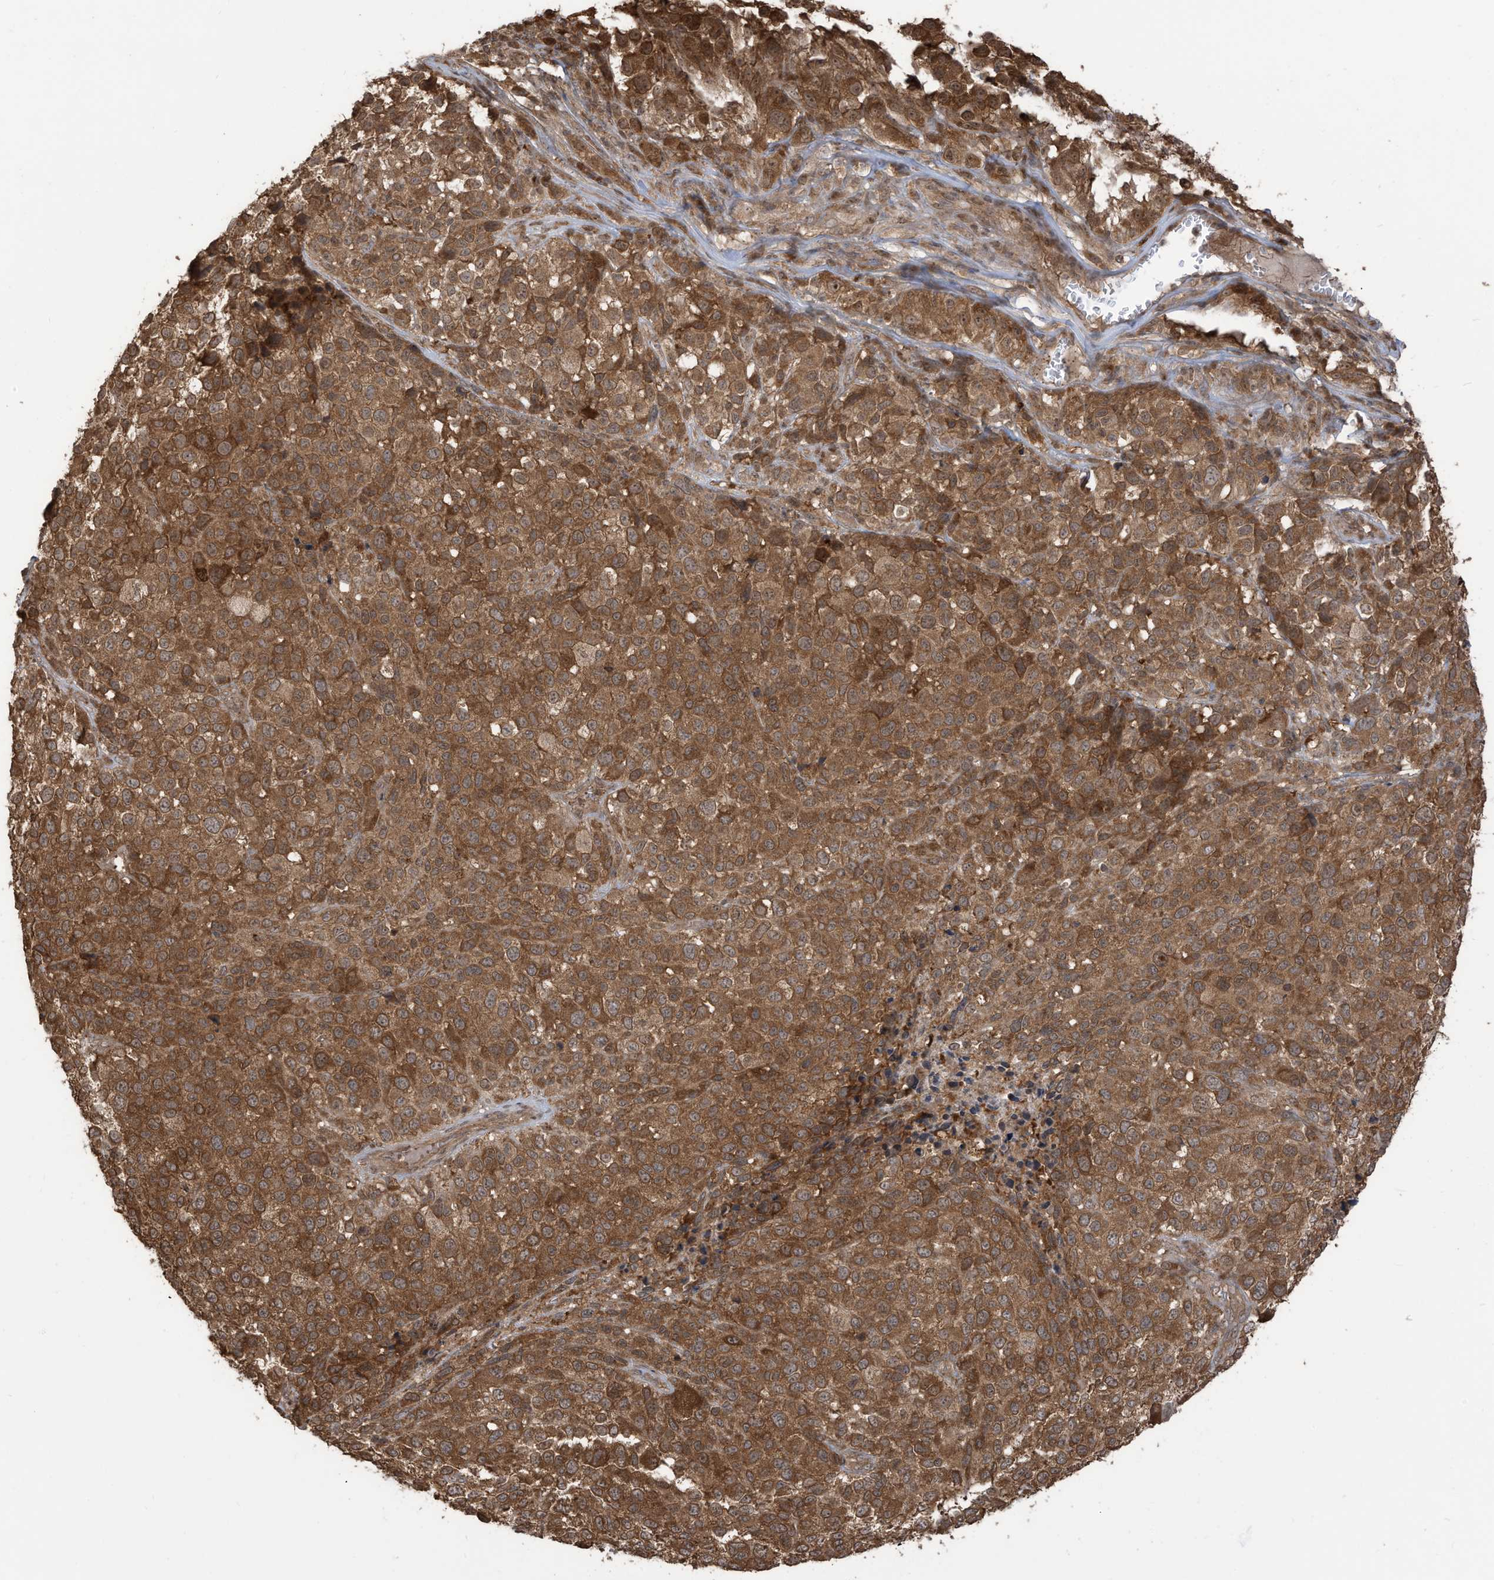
{"staining": {"intensity": "strong", "quantity": ">75%", "location": "cytoplasmic/membranous"}, "tissue": "melanoma", "cell_type": "Tumor cells", "image_type": "cancer", "snomed": [{"axis": "morphology", "description": "Malignant melanoma, NOS"}, {"axis": "topography", "description": "Skin of trunk"}], "caption": "Human melanoma stained with a protein marker shows strong staining in tumor cells.", "gene": "CARF", "patient": {"sex": "male", "age": 71}}